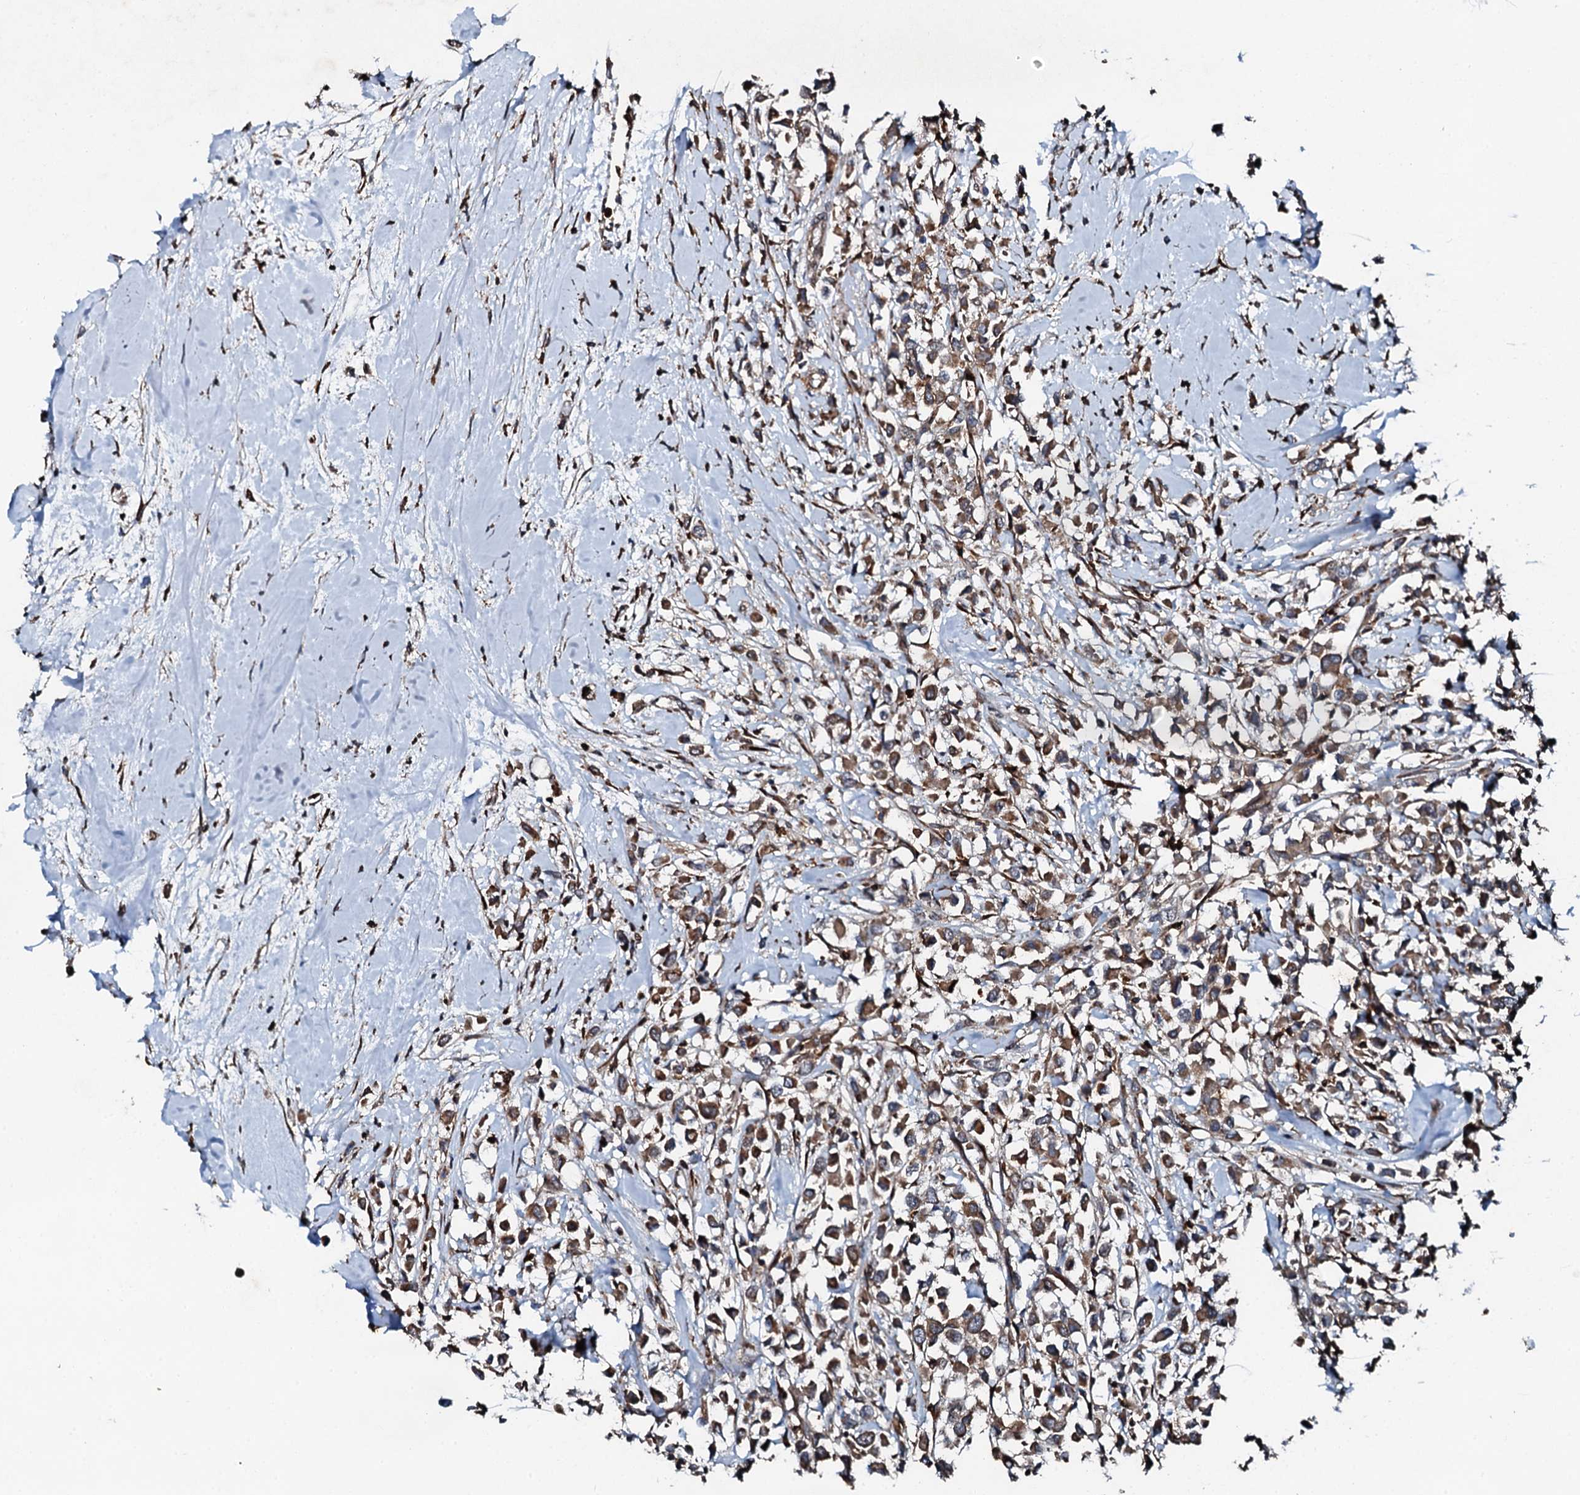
{"staining": {"intensity": "moderate", "quantity": ">75%", "location": "cytoplasmic/membranous"}, "tissue": "breast cancer", "cell_type": "Tumor cells", "image_type": "cancer", "snomed": [{"axis": "morphology", "description": "Duct carcinoma"}, {"axis": "topography", "description": "Breast"}], "caption": "DAB immunohistochemical staining of intraductal carcinoma (breast) displays moderate cytoplasmic/membranous protein expression in about >75% of tumor cells.", "gene": "EDC4", "patient": {"sex": "female", "age": 87}}